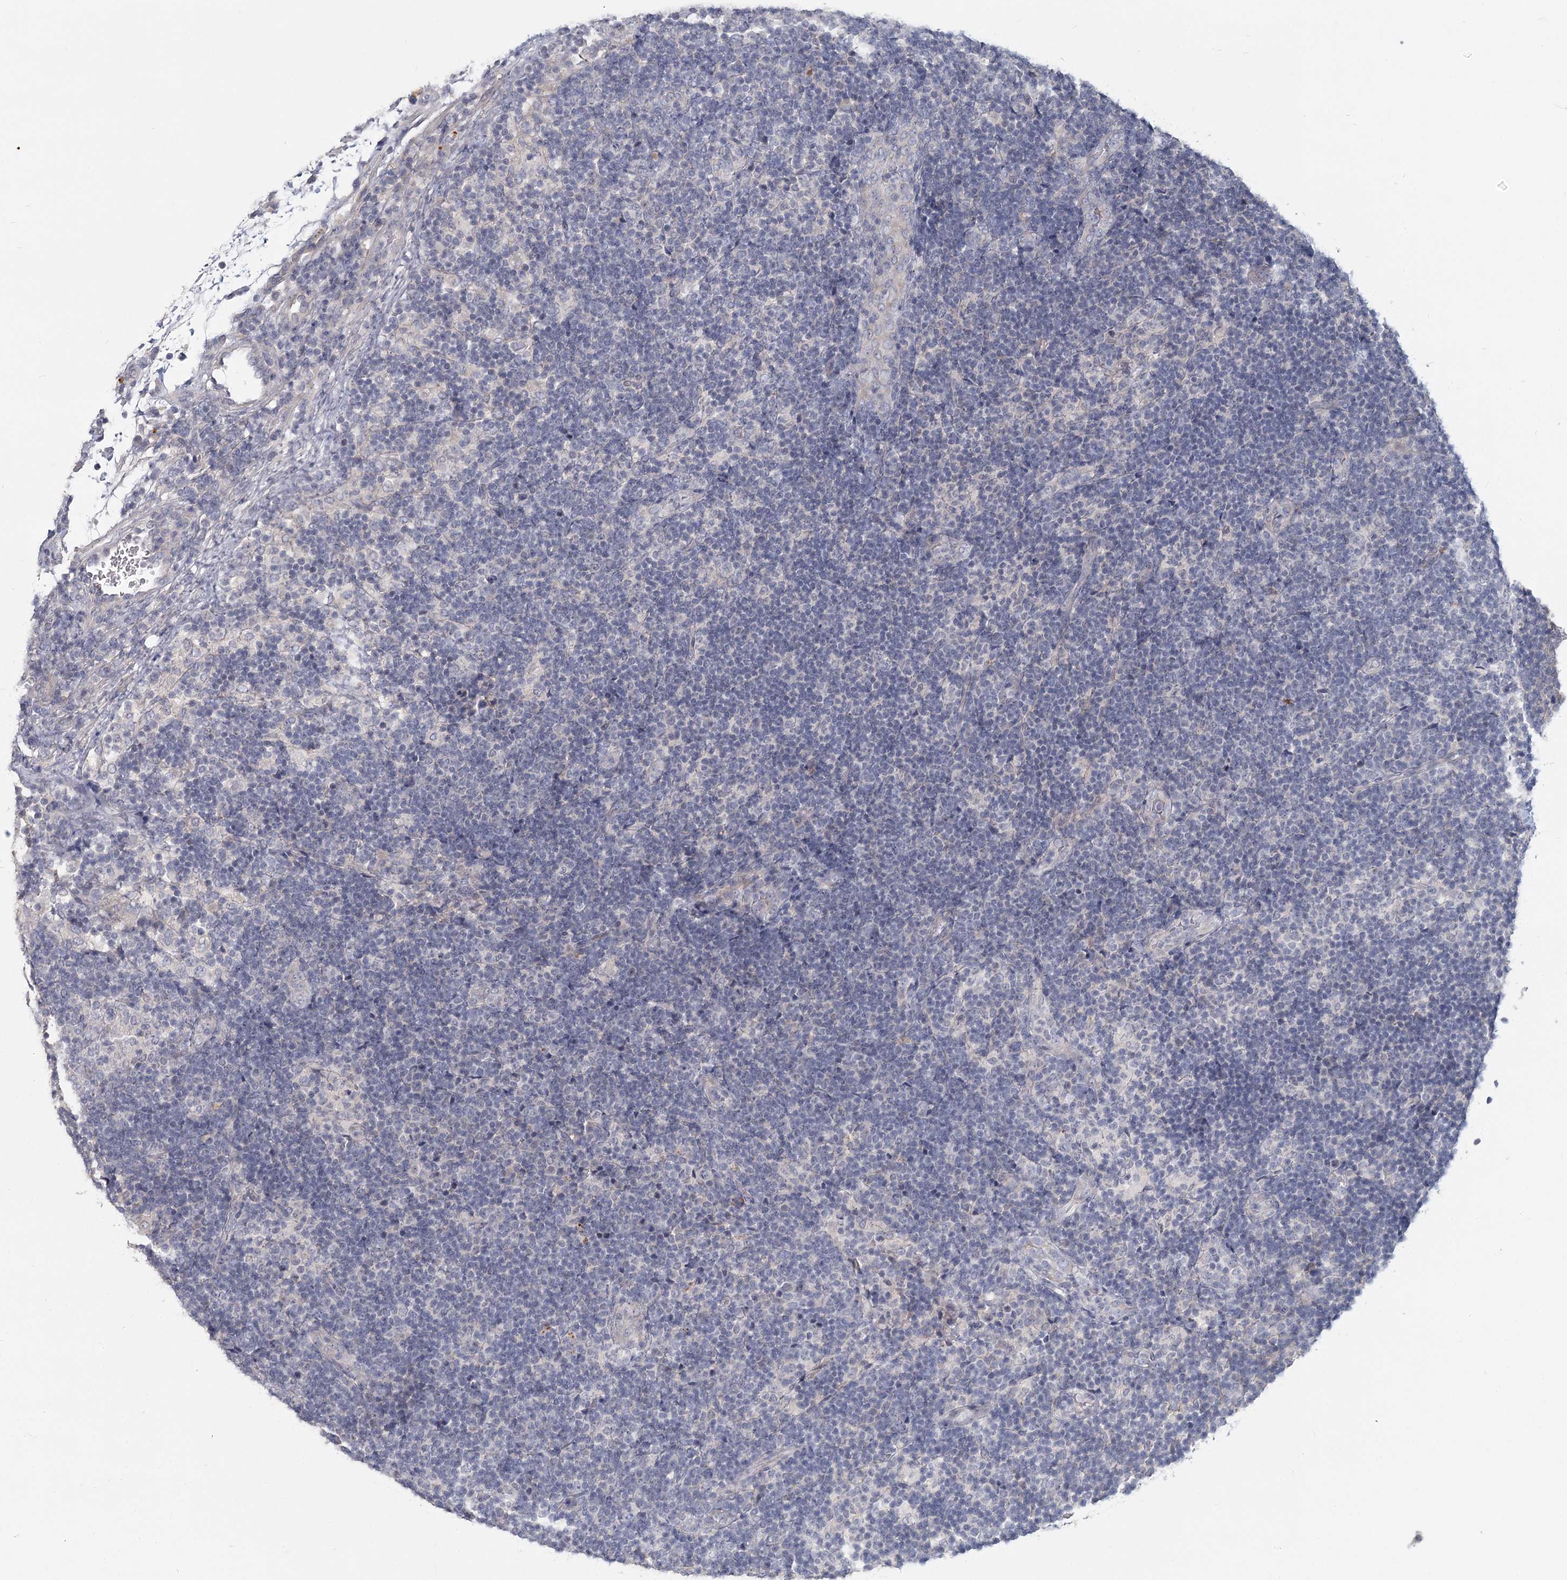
{"staining": {"intensity": "negative", "quantity": "none", "location": "none"}, "tissue": "lymph node", "cell_type": "Germinal center cells", "image_type": "normal", "snomed": [{"axis": "morphology", "description": "Normal tissue, NOS"}, {"axis": "topography", "description": "Lymph node"}], "caption": "Immunohistochemical staining of unremarkable human lymph node demonstrates no significant expression in germinal center cells.", "gene": "USP11", "patient": {"sex": "female", "age": 22}}